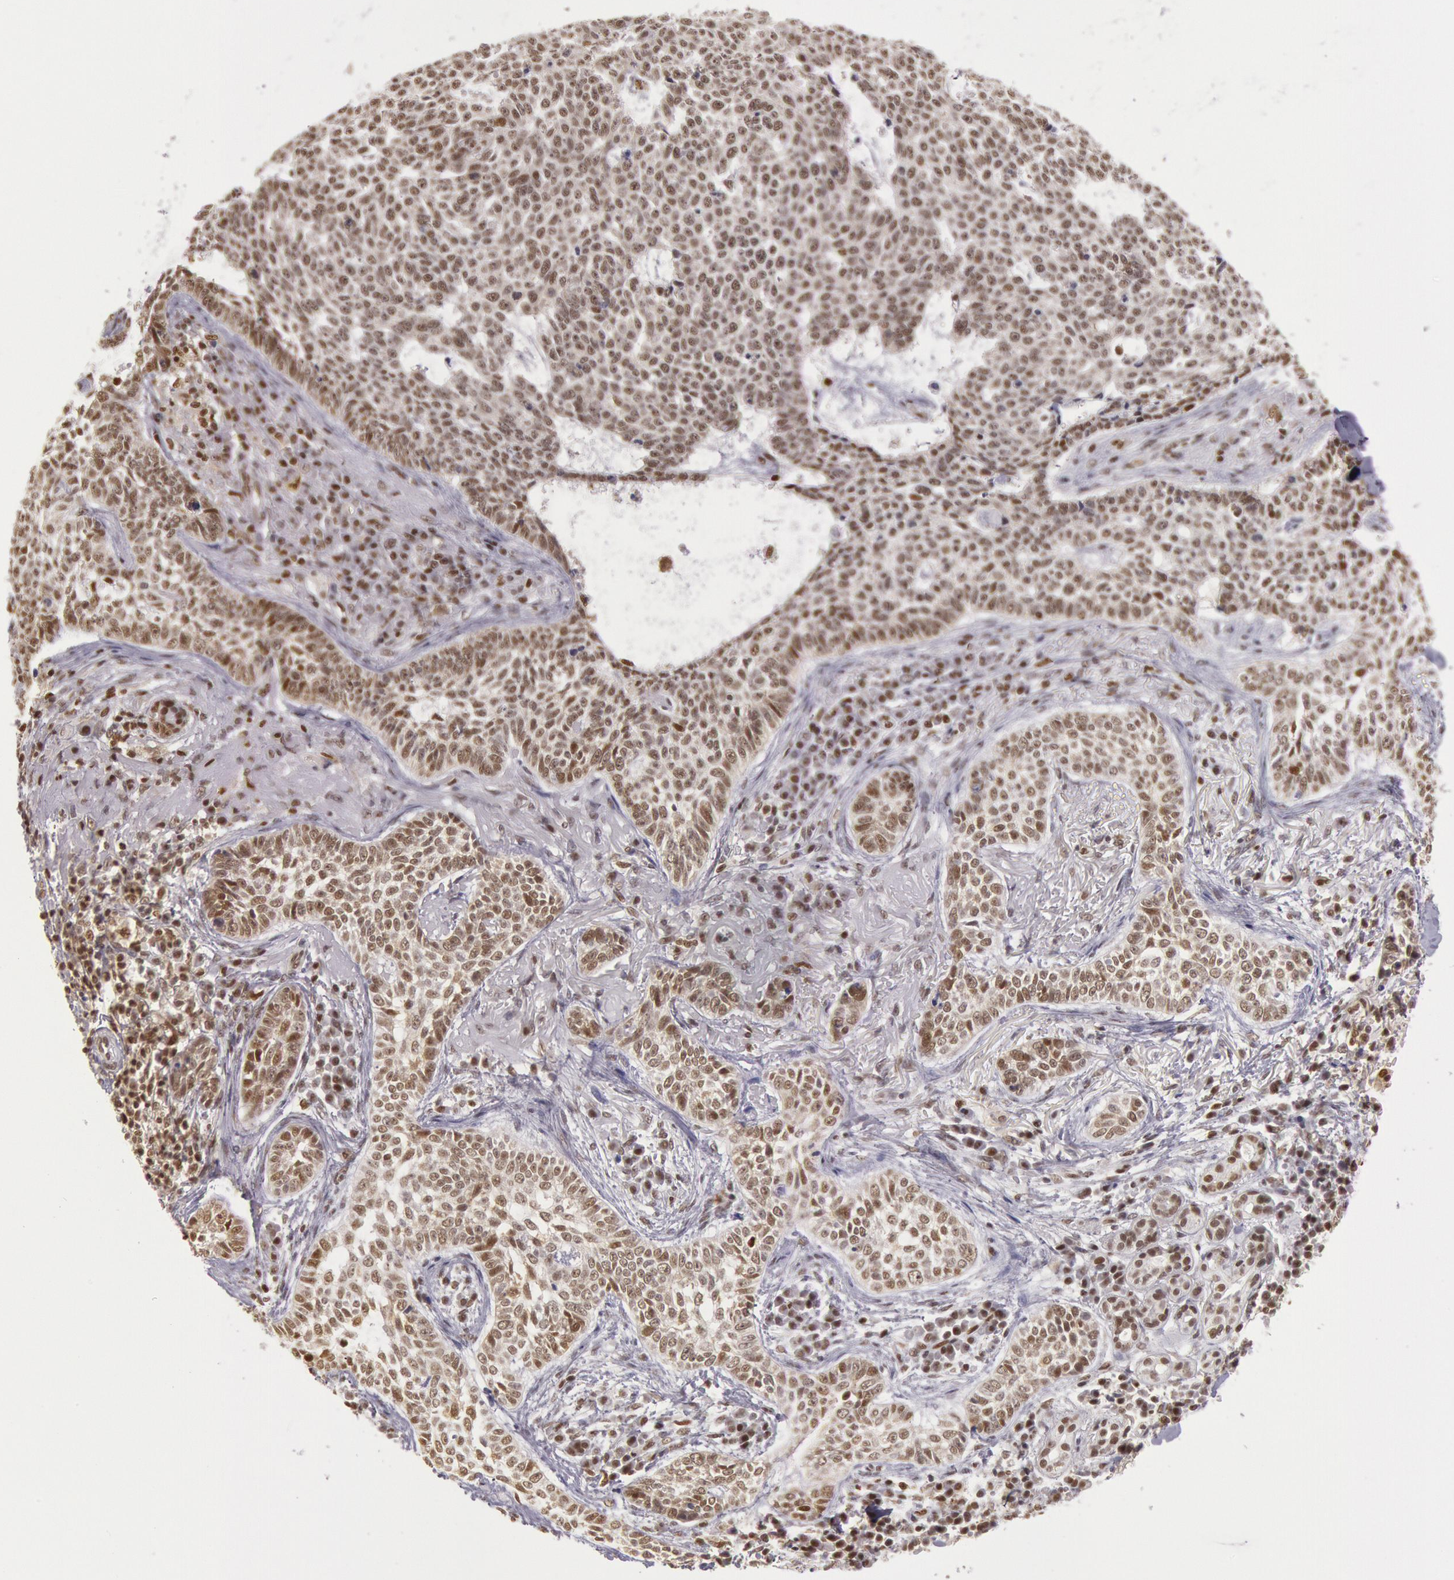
{"staining": {"intensity": "strong", "quantity": ">75%", "location": "nuclear"}, "tissue": "skin cancer", "cell_type": "Tumor cells", "image_type": "cancer", "snomed": [{"axis": "morphology", "description": "Basal cell carcinoma"}, {"axis": "topography", "description": "Skin"}], "caption": "About >75% of tumor cells in skin cancer (basal cell carcinoma) exhibit strong nuclear protein staining as visualized by brown immunohistochemical staining.", "gene": "ESS2", "patient": {"sex": "female", "age": 89}}